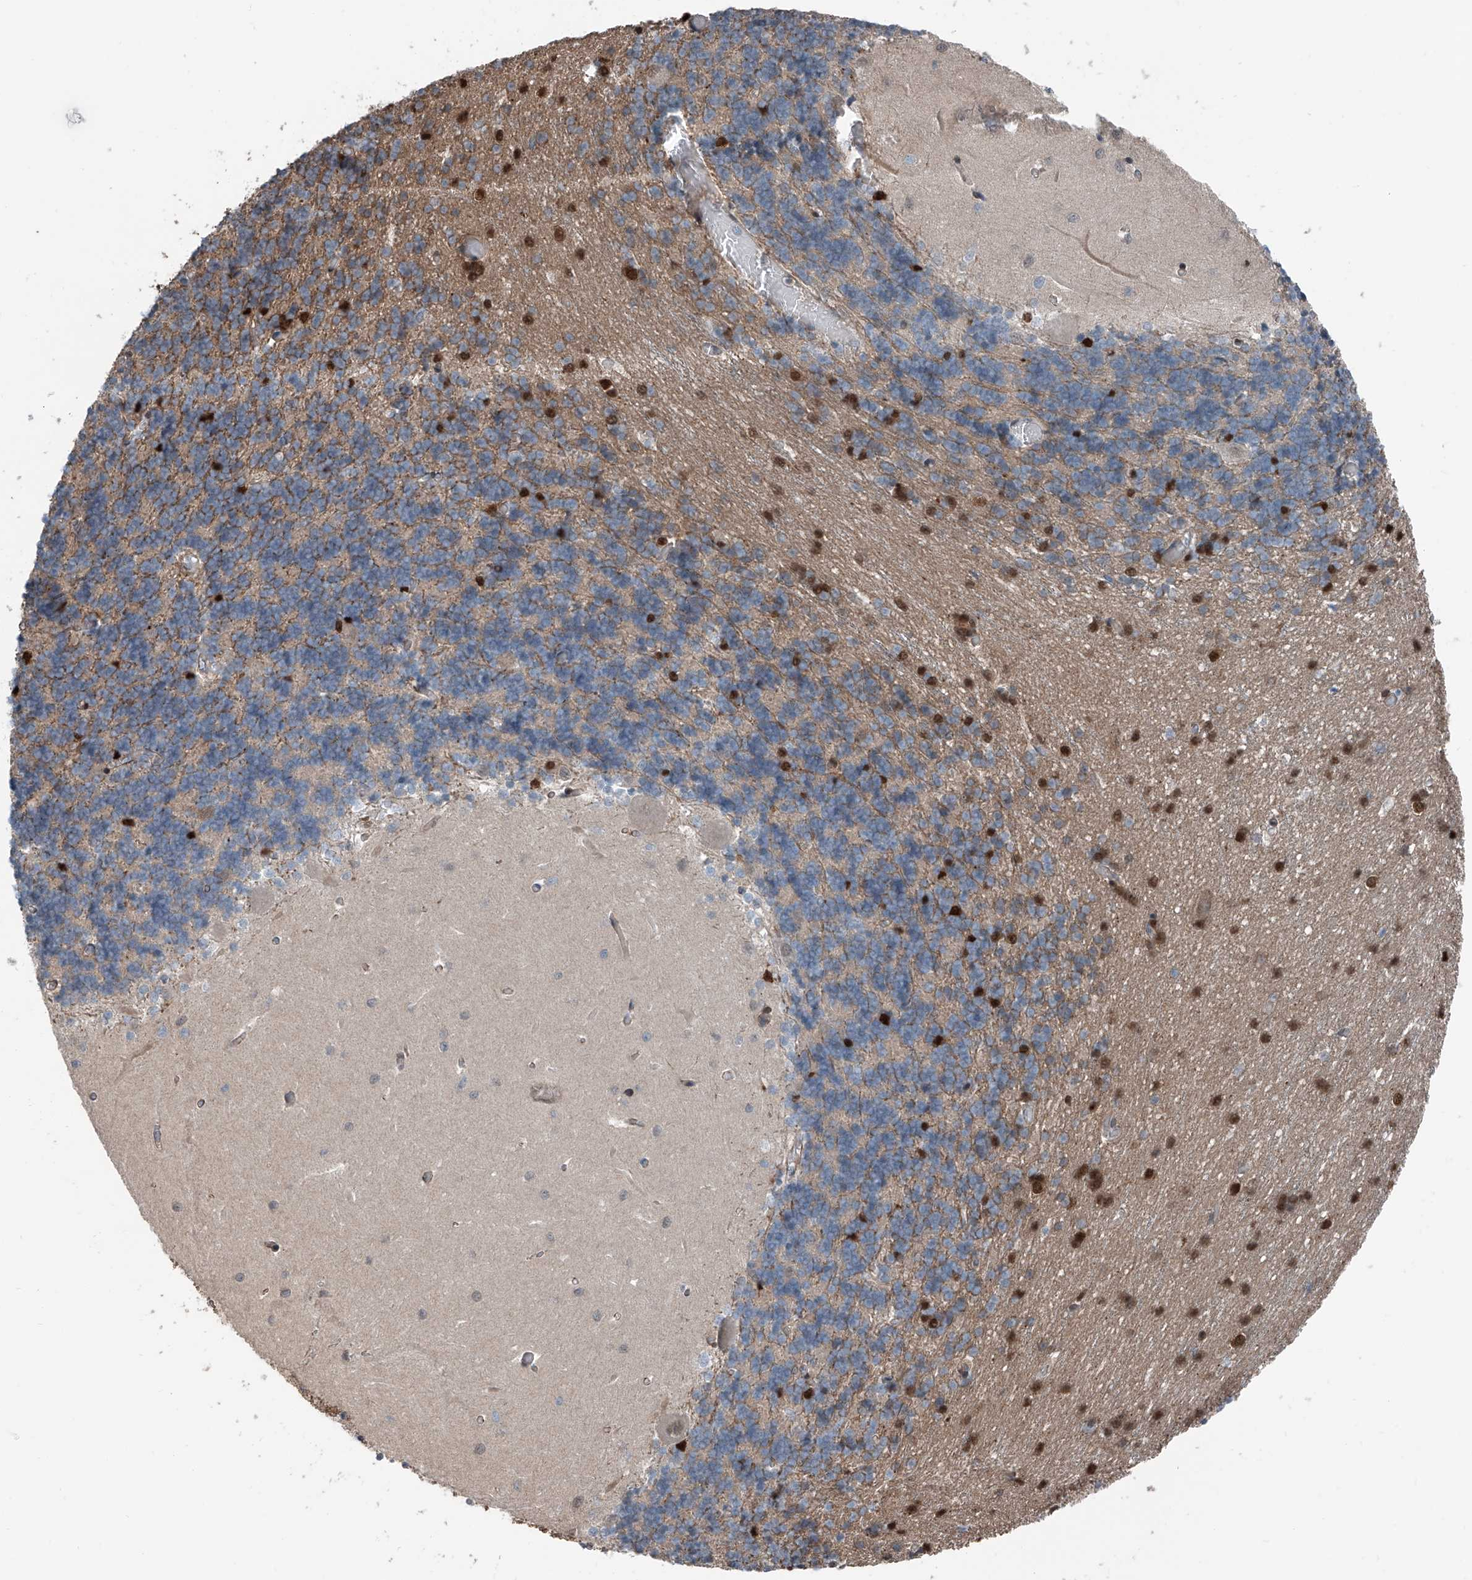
{"staining": {"intensity": "weak", "quantity": "25%-75%", "location": "cytoplasmic/membranous"}, "tissue": "cerebellum", "cell_type": "Cells in granular layer", "image_type": "normal", "snomed": [{"axis": "morphology", "description": "Normal tissue, NOS"}, {"axis": "topography", "description": "Cerebellum"}], "caption": "A high-resolution photomicrograph shows immunohistochemistry staining of benign cerebellum, which reveals weak cytoplasmic/membranous positivity in about 25%-75% of cells in granular layer.", "gene": "HSPA6", "patient": {"sex": "male", "age": 37}}